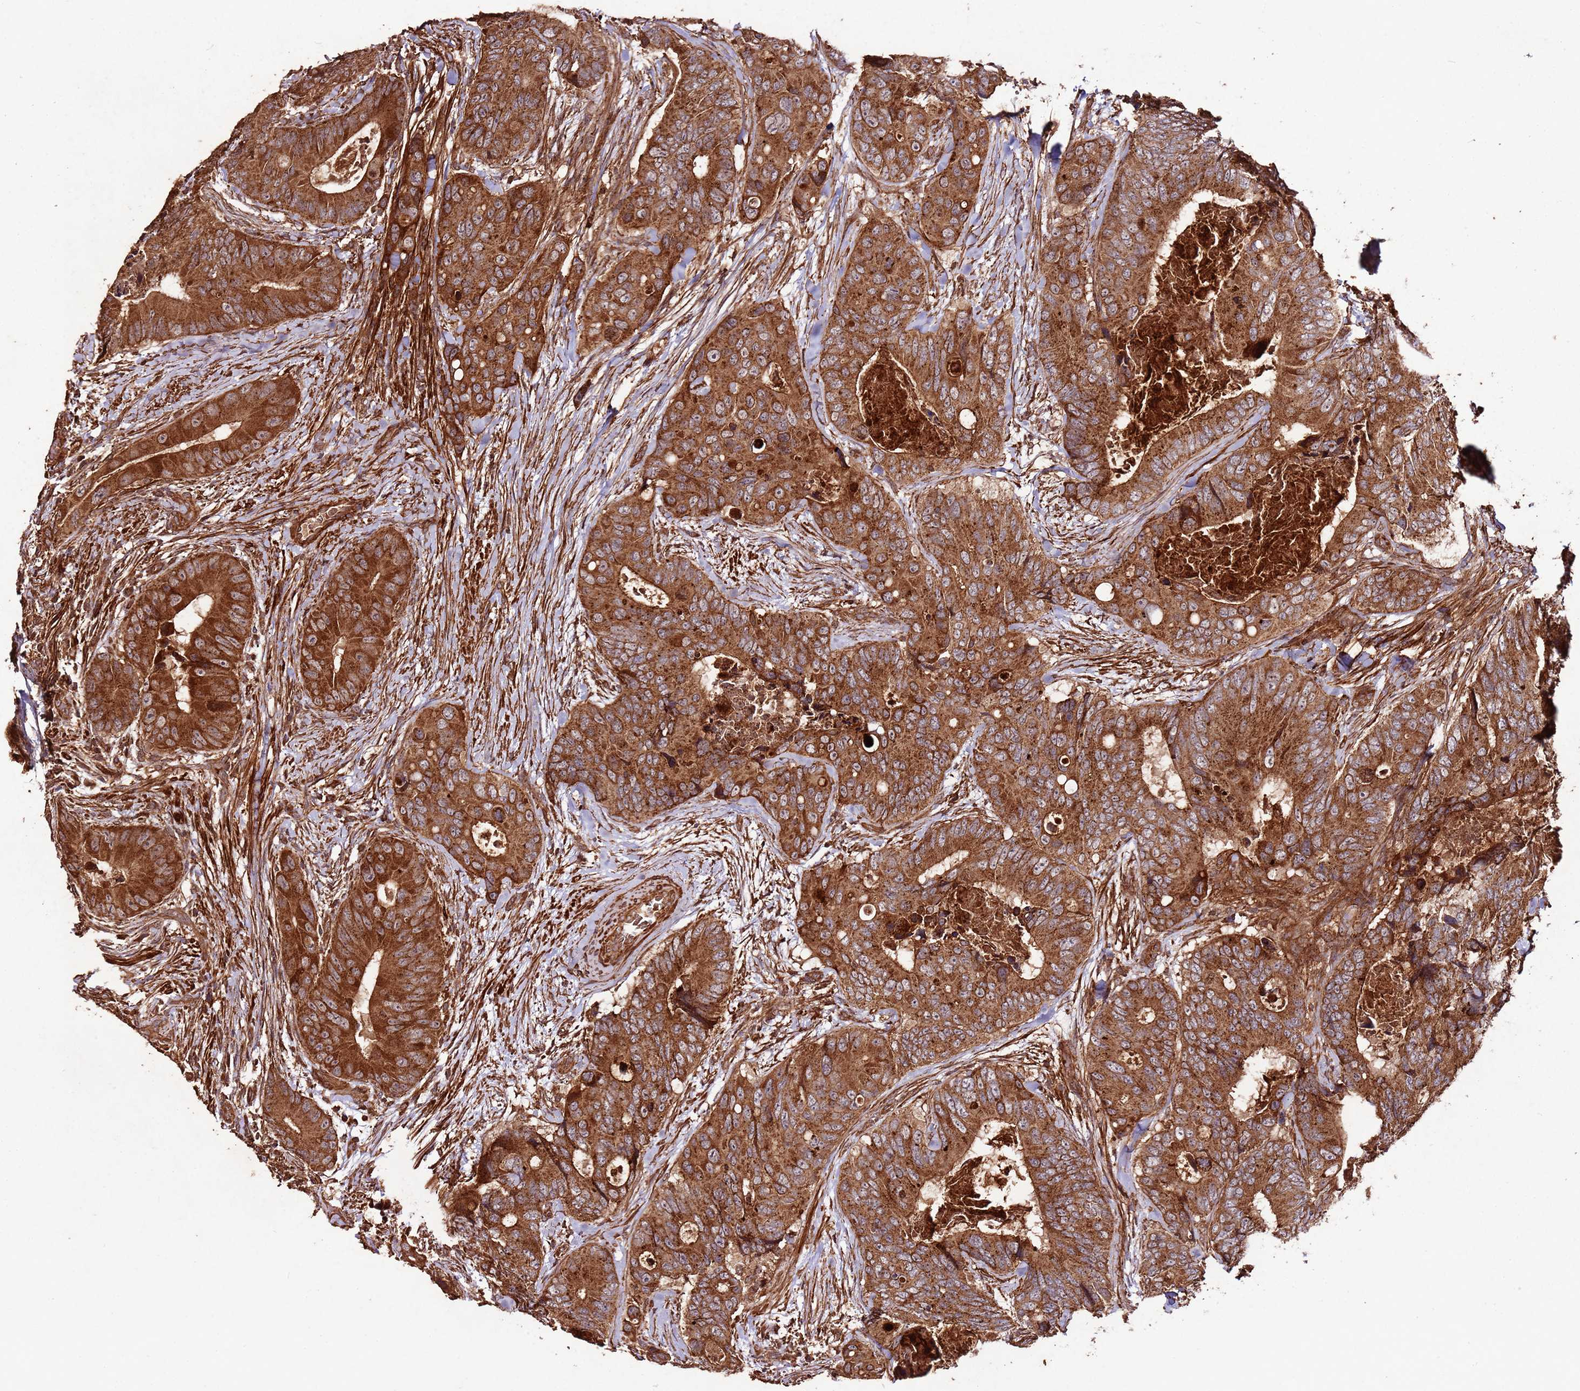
{"staining": {"intensity": "strong", "quantity": ">75%", "location": "cytoplasmic/membranous"}, "tissue": "colorectal cancer", "cell_type": "Tumor cells", "image_type": "cancer", "snomed": [{"axis": "morphology", "description": "Adenocarcinoma, NOS"}, {"axis": "topography", "description": "Colon"}], "caption": "Adenocarcinoma (colorectal) stained for a protein (brown) demonstrates strong cytoplasmic/membranous positive positivity in approximately >75% of tumor cells.", "gene": "FAM186A", "patient": {"sex": "male", "age": 84}}